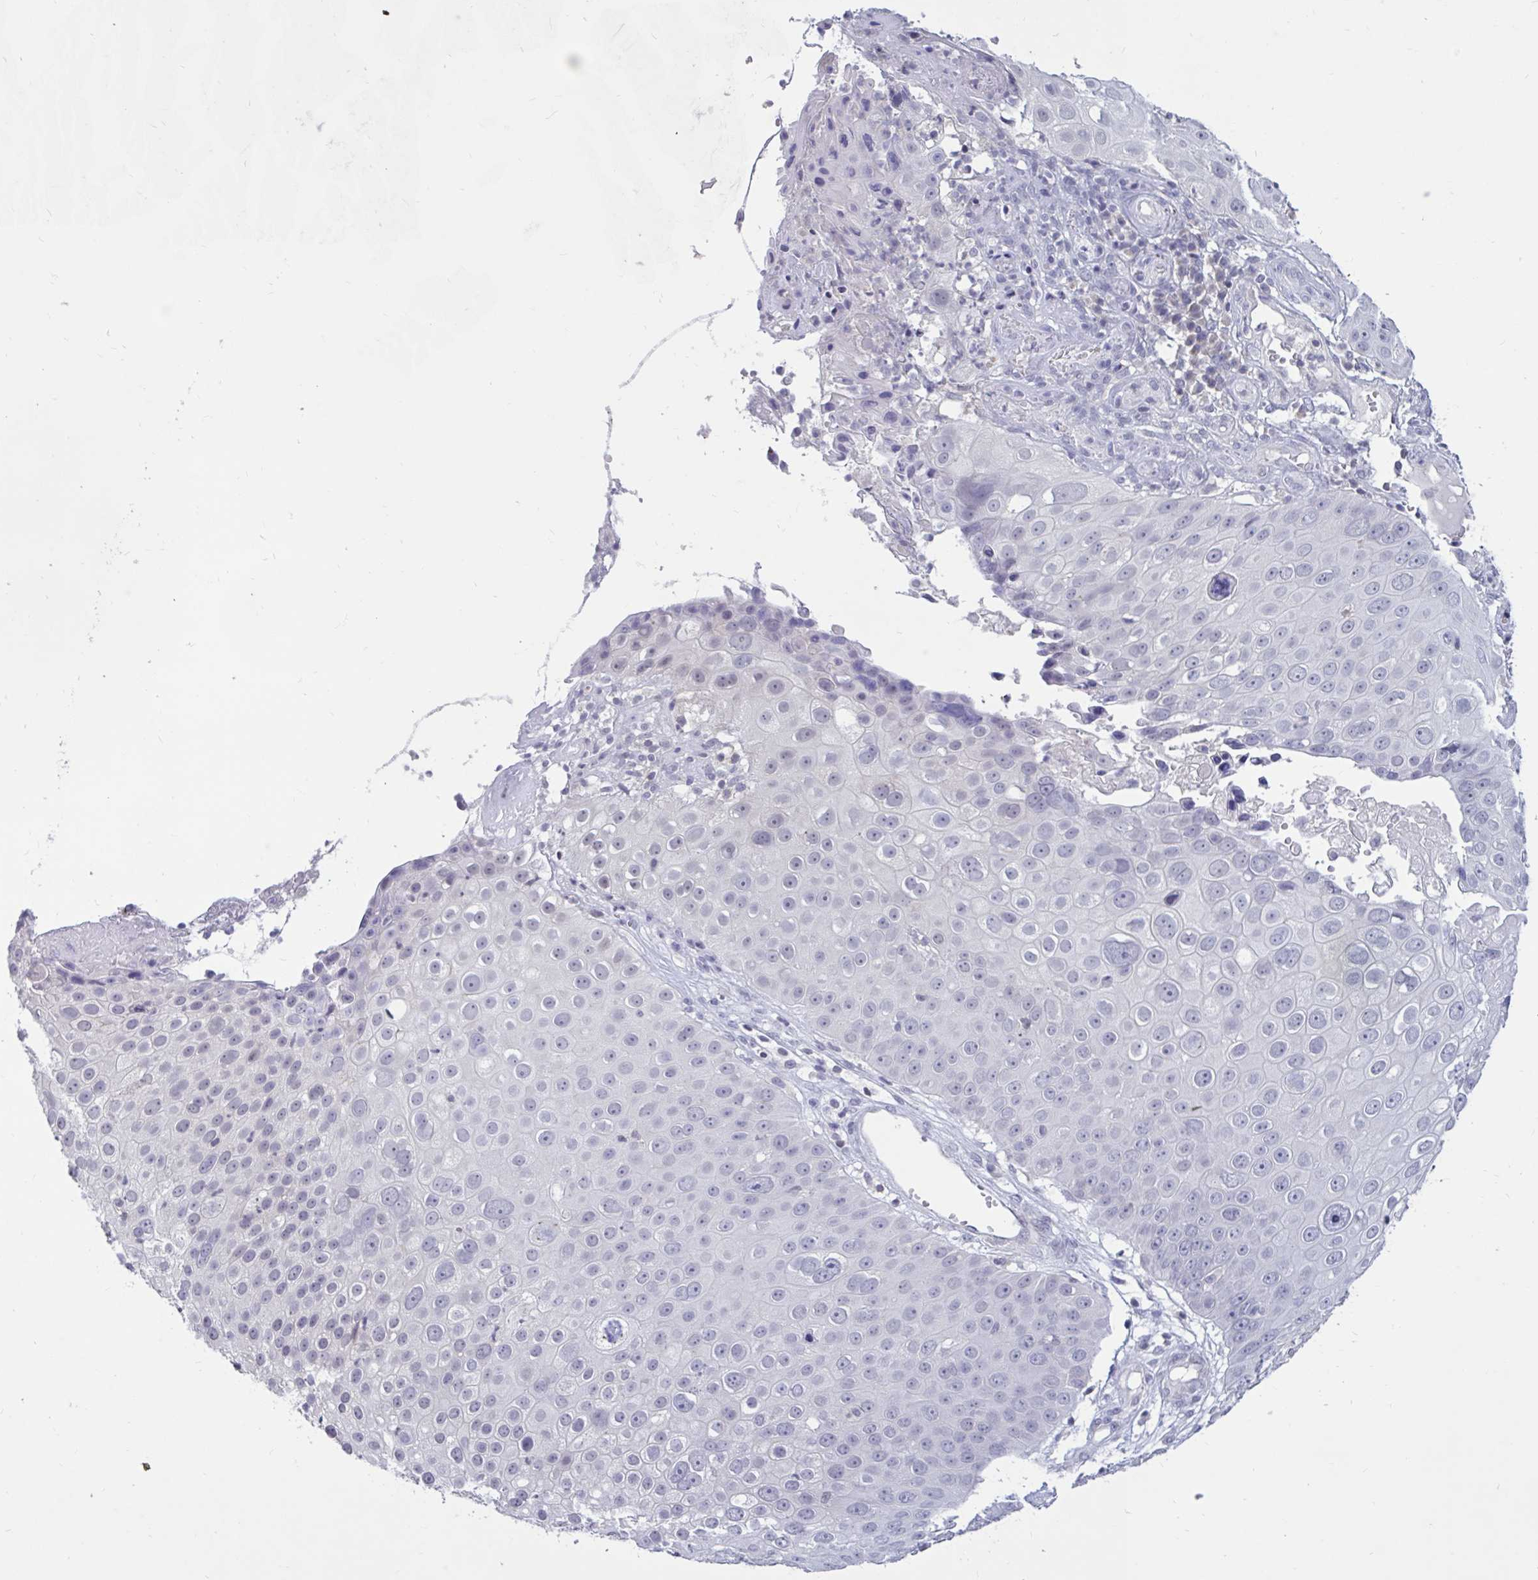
{"staining": {"intensity": "negative", "quantity": "none", "location": "none"}, "tissue": "skin cancer", "cell_type": "Tumor cells", "image_type": "cancer", "snomed": [{"axis": "morphology", "description": "Squamous cell carcinoma, NOS"}, {"axis": "topography", "description": "Skin"}], "caption": "A histopathology image of human squamous cell carcinoma (skin) is negative for staining in tumor cells.", "gene": "ARPP19", "patient": {"sex": "male", "age": 71}}